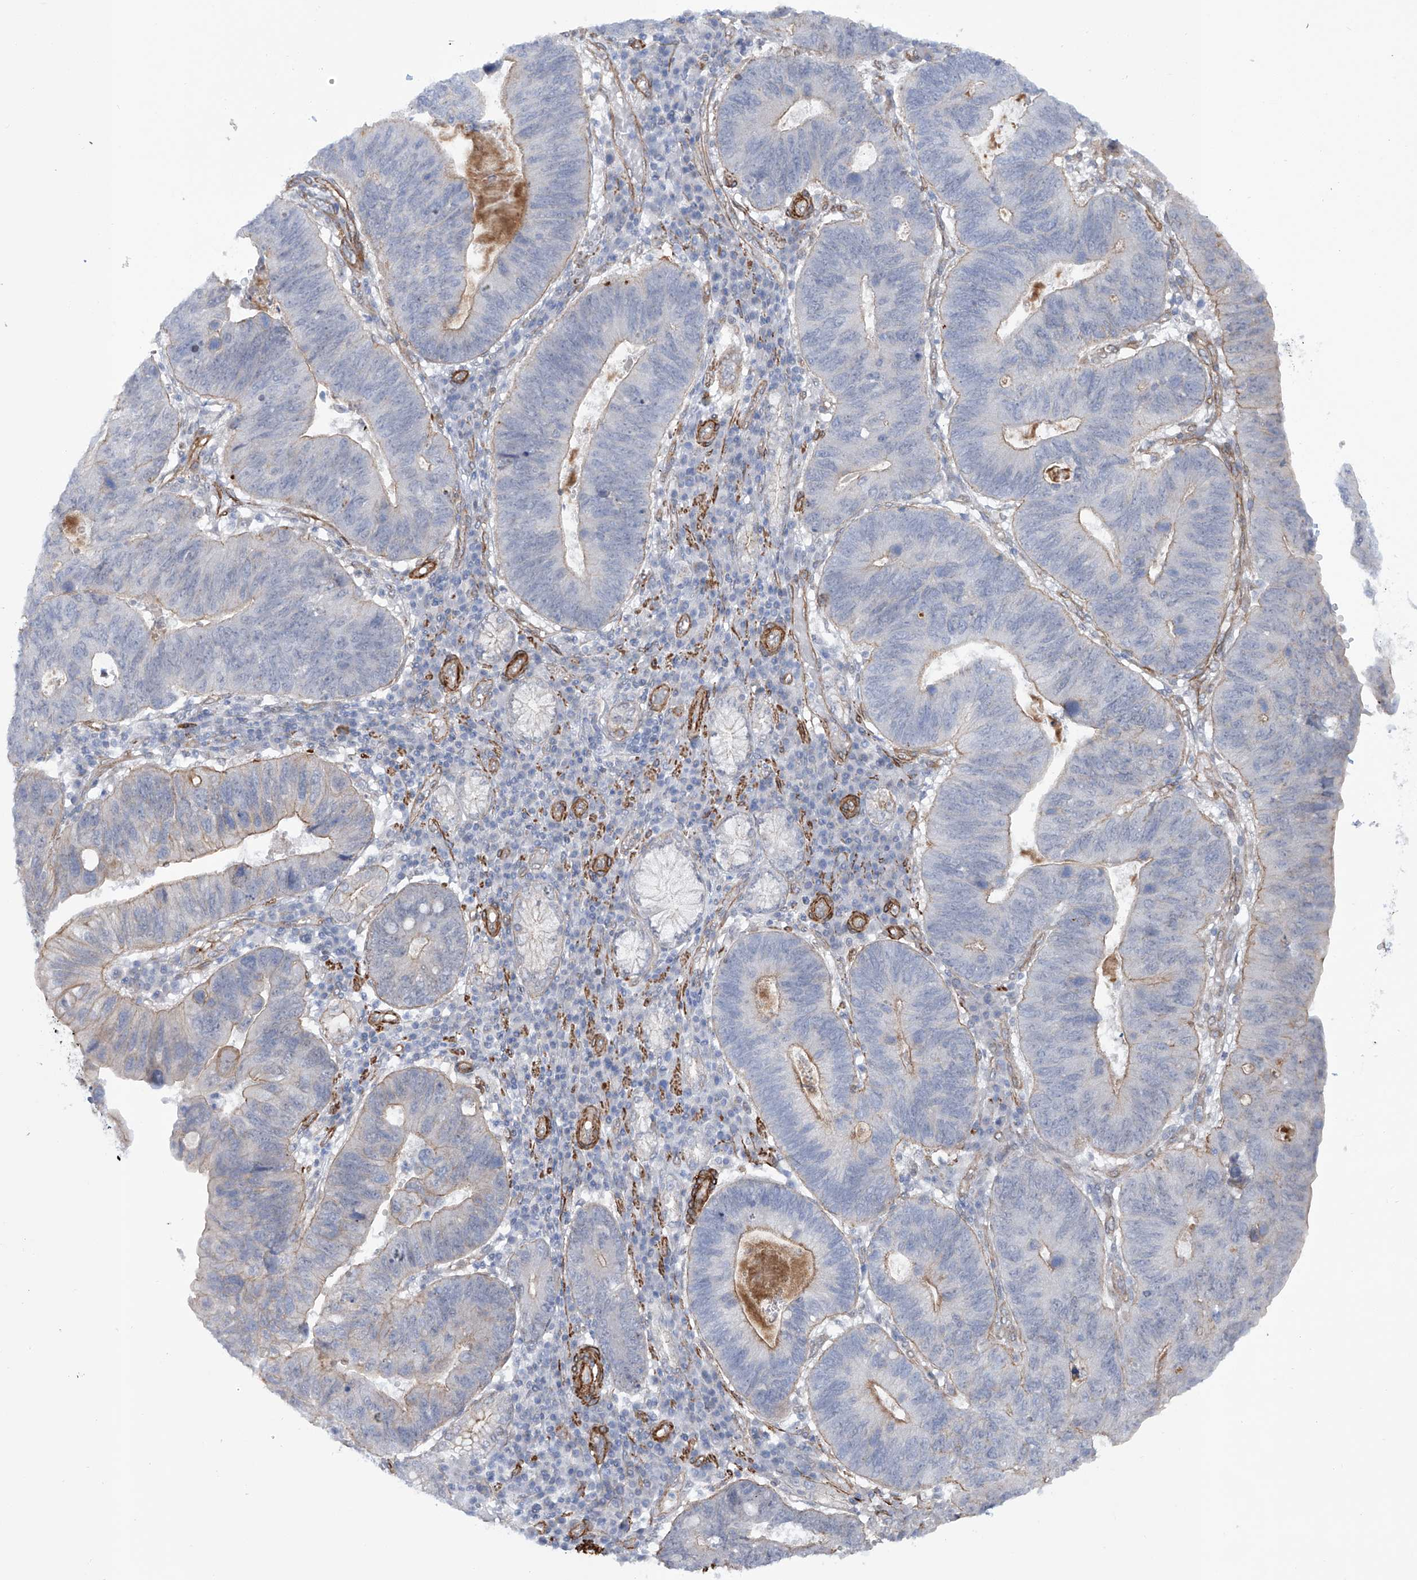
{"staining": {"intensity": "moderate", "quantity": "<25%", "location": "cytoplasmic/membranous"}, "tissue": "stomach cancer", "cell_type": "Tumor cells", "image_type": "cancer", "snomed": [{"axis": "morphology", "description": "Adenocarcinoma, NOS"}, {"axis": "topography", "description": "Stomach"}], "caption": "This micrograph shows IHC staining of stomach adenocarcinoma, with low moderate cytoplasmic/membranous expression in about <25% of tumor cells.", "gene": "ZNF490", "patient": {"sex": "male", "age": 59}}